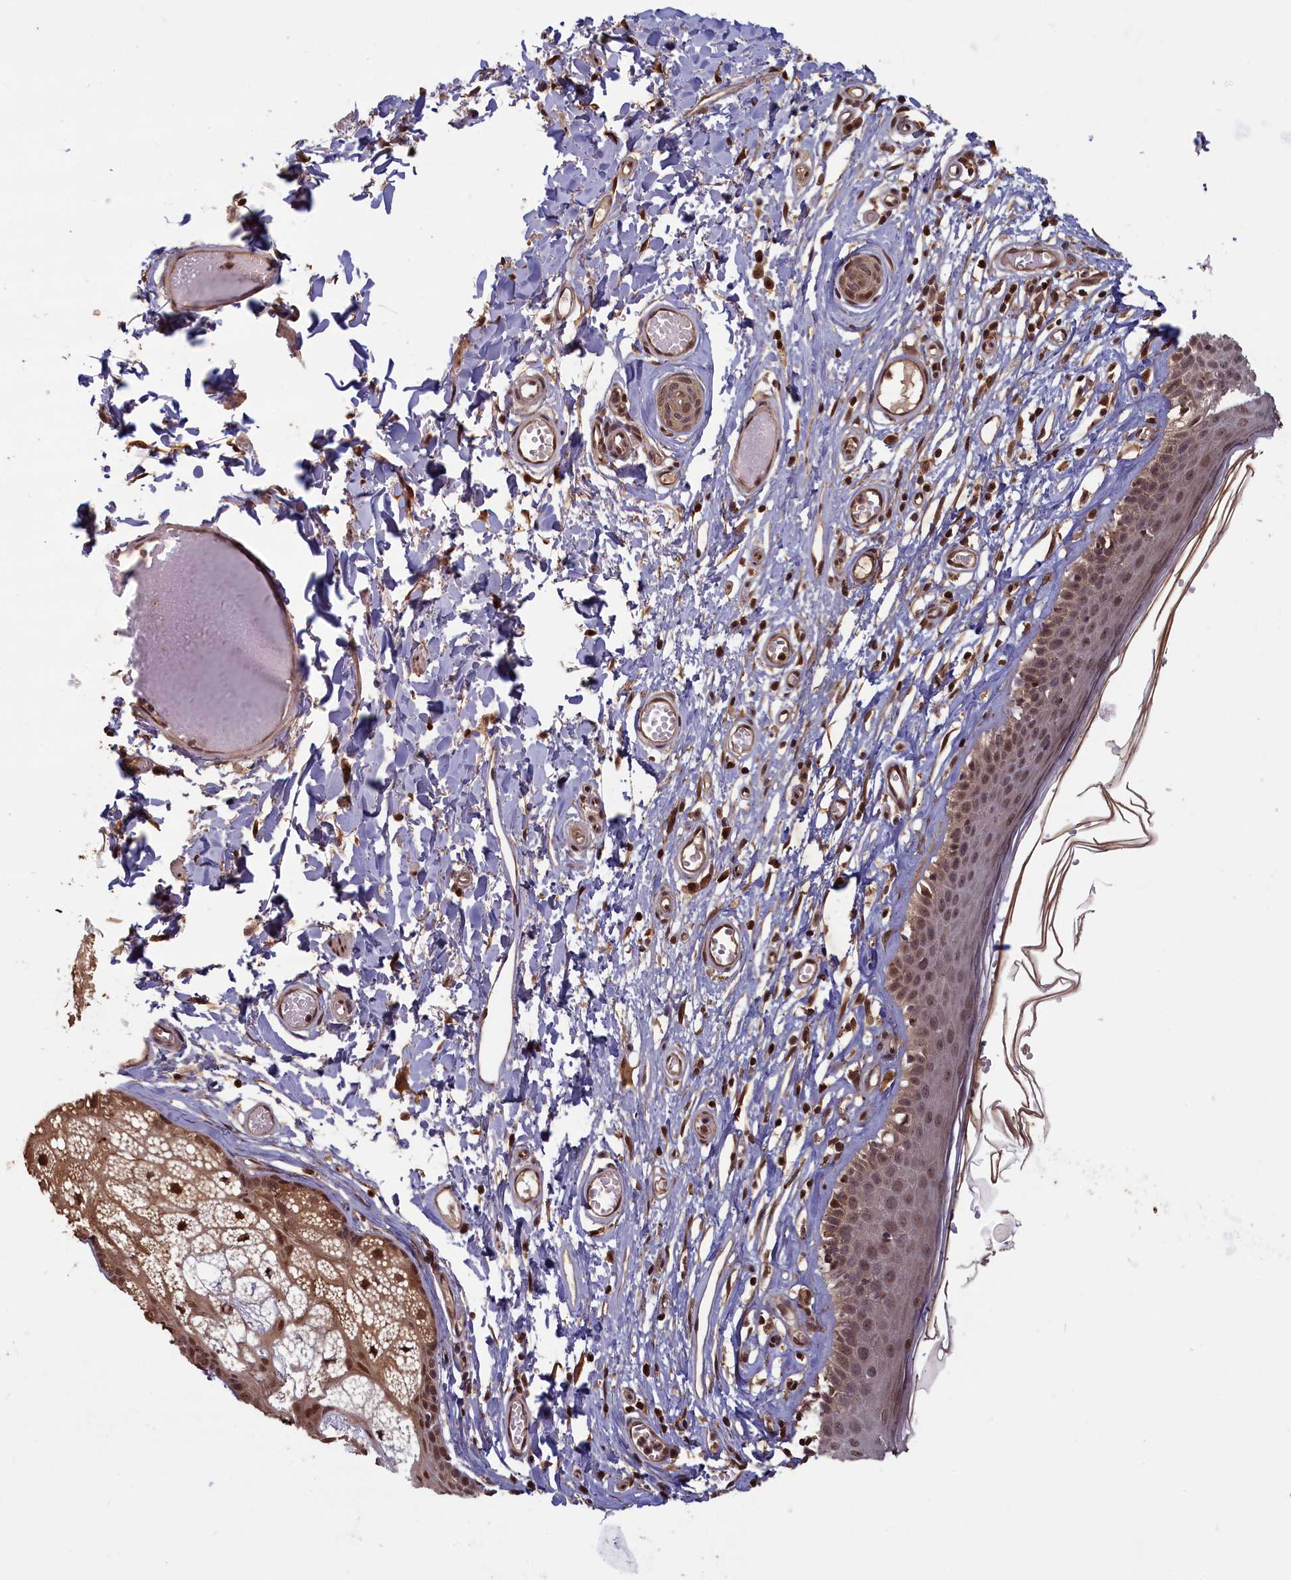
{"staining": {"intensity": "moderate", "quantity": ">75%", "location": "cytoplasmic/membranous,nuclear"}, "tissue": "skin", "cell_type": "Epidermal cells", "image_type": "normal", "snomed": [{"axis": "morphology", "description": "Normal tissue, NOS"}, {"axis": "topography", "description": "Adipose tissue"}, {"axis": "topography", "description": "Vascular tissue"}, {"axis": "topography", "description": "Vulva"}, {"axis": "topography", "description": "Peripheral nerve tissue"}], "caption": "Protein analysis of normal skin demonstrates moderate cytoplasmic/membranous,nuclear positivity in about >75% of epidermal cells.", "gene": "HIF3A", "patient": {"sex": "female", "age": 86}}